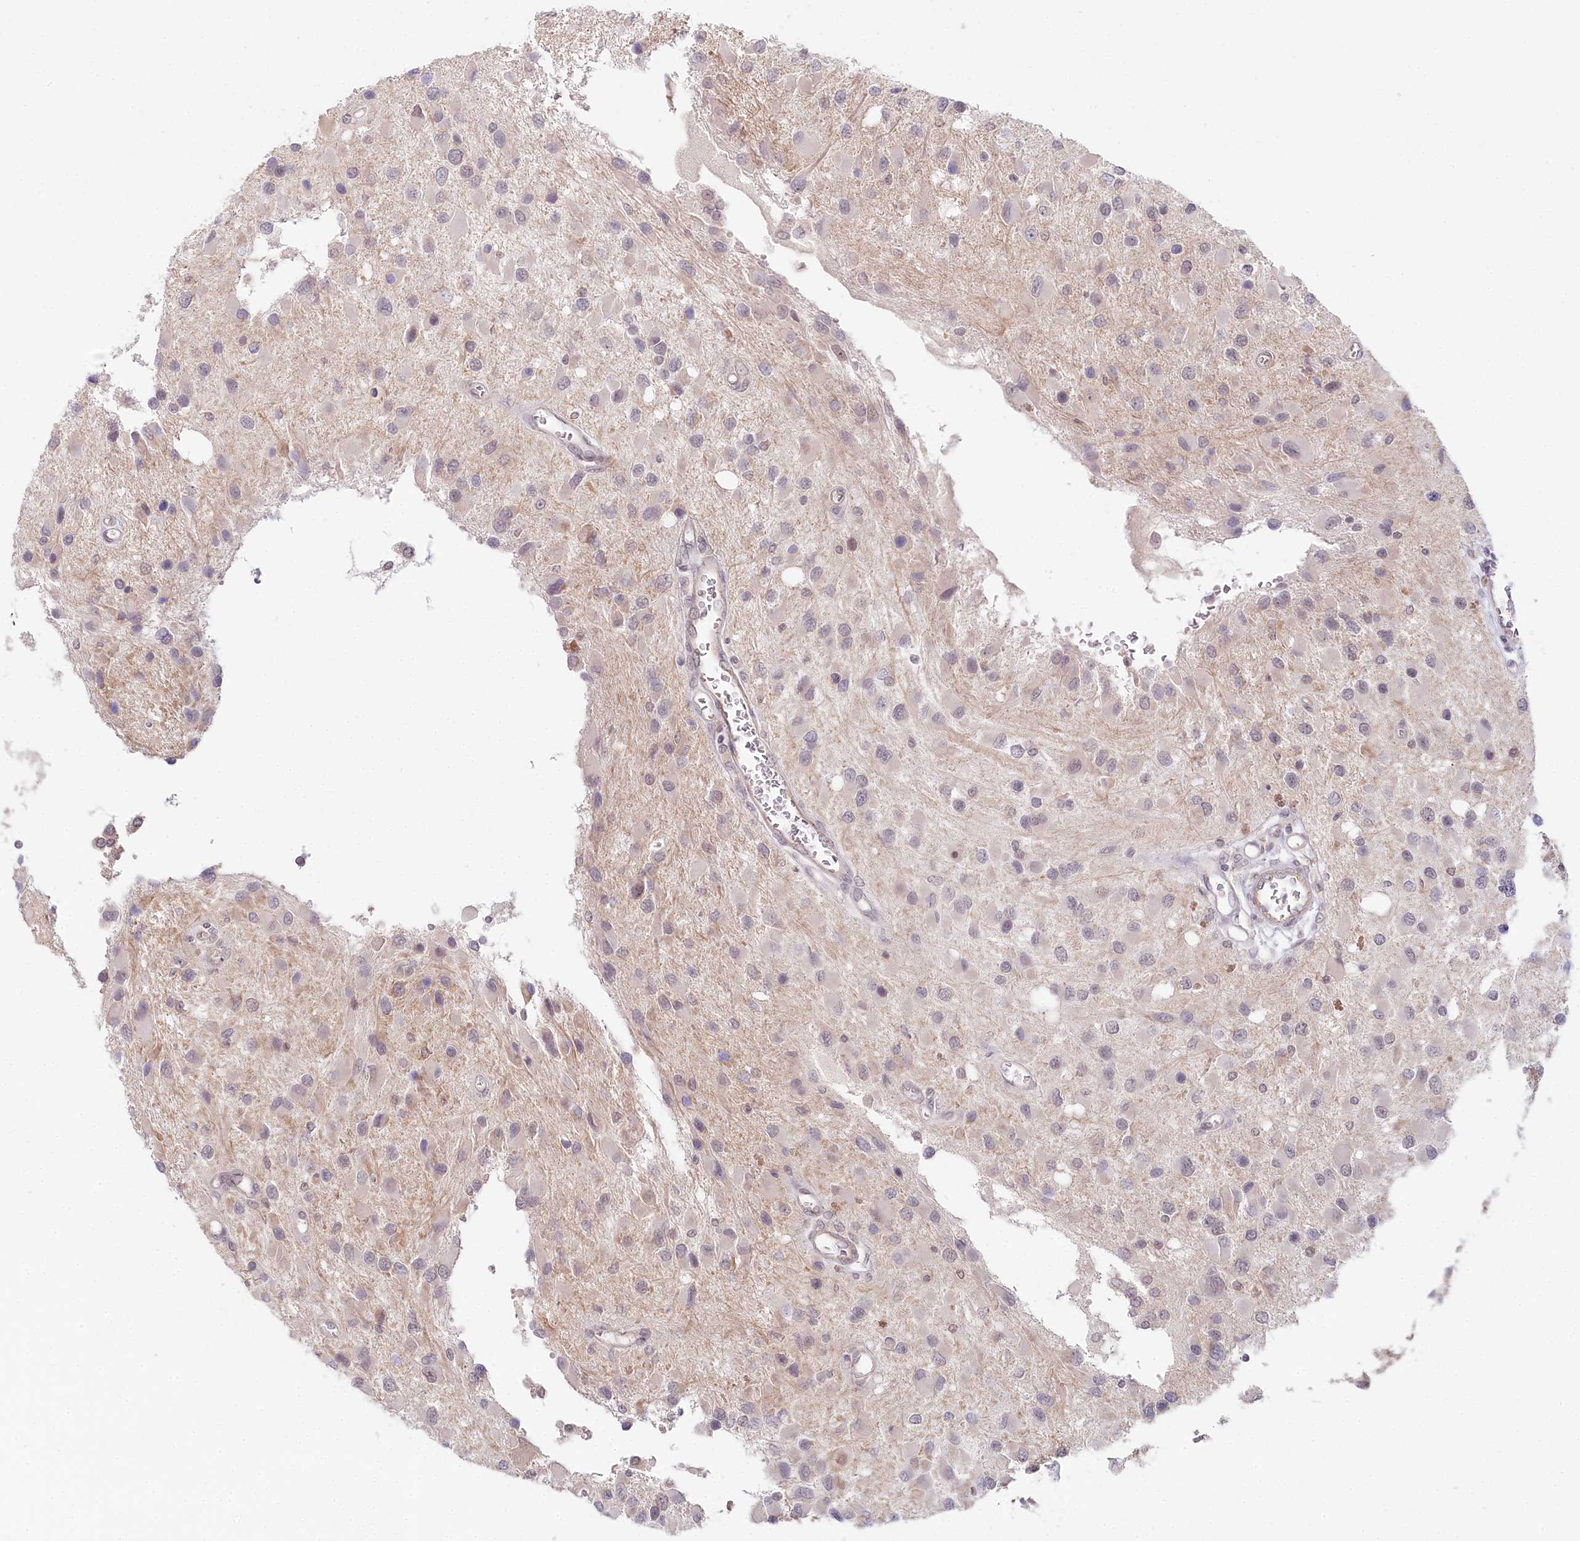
{"staining": {"intensity": "negative", "quantity": "none", "location": "none"}, "tissue": "glioma", "cell_type": "Tumor cells", "image_type": "cancer", "snomed": [{"axis": "morphology", "description": "Glioma, malignant, High grade"}, {"axis": "topography", "description": "Brain"}], "caption": "Malignant glioma (high-grade) stained for a protein using immunohistochemistry shows no staining tumor cells.", "gene": "AMTN", "patient": {"sex": "male", "age": 53}}